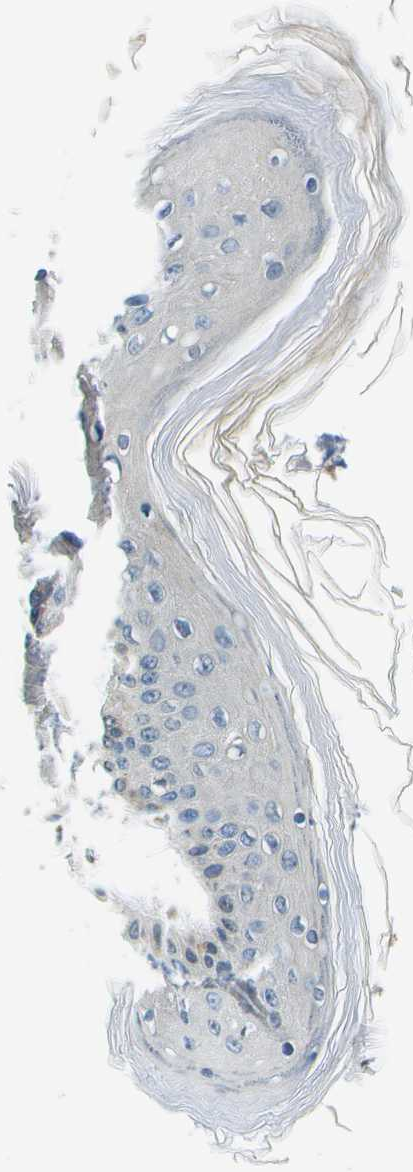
{"staining": {"intensity": "negative", "quantity": "none", "location": "none"}, "tissue": "skin", "cell_type": "Fibroblasts", "image_type": "normal", "snomed": [{"axis": "morphology", "description": "Normal tissue, NOS"}, {"axis": "topography", "description": "Skin"}], "caption": "Immunohistochemical staining of unremarkable human skin exhibits no significant positivity in fibroblasts.", "gene": "ENPP5", "patient": {"sex": "male", "age": 53}}